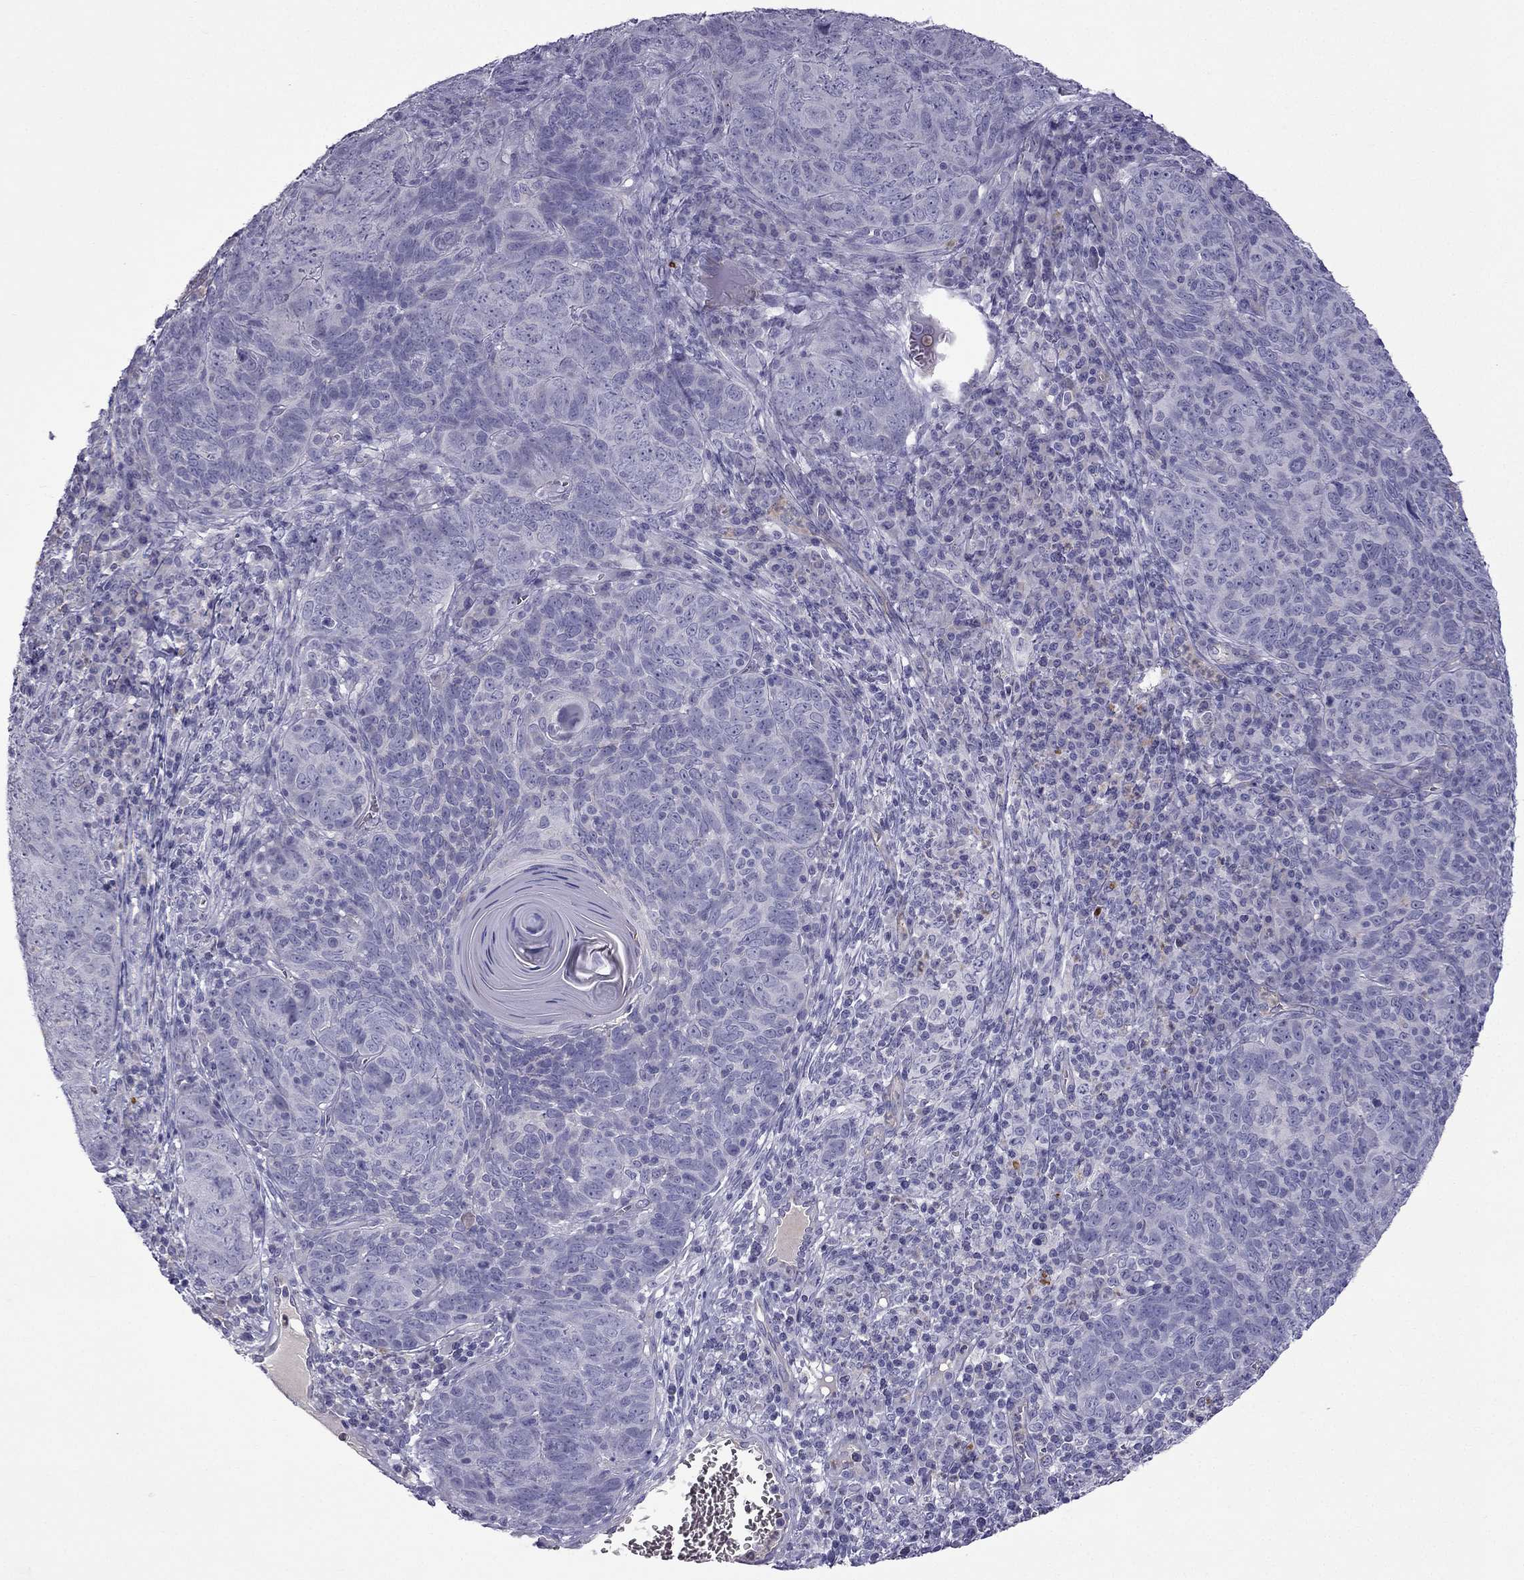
{"staining": {"intensity": "negative", "quantity": "none", "location": "none"}, "tissue": "skin cancer", "cell_type": "Tumor cells", "image_type": "cancer", "snomed": [{"axis": "morphology", "description": "Squamous cell carcinoma, NOS"}, {"axis": "topography", "description": "Skin"}, {"axis": "topography", "description": "Anal"}], "caption": "Tumor cells show no significant staining in skin cancer.", "gene": "STOML3", "patient": {"sex": "female", "age": 51}}